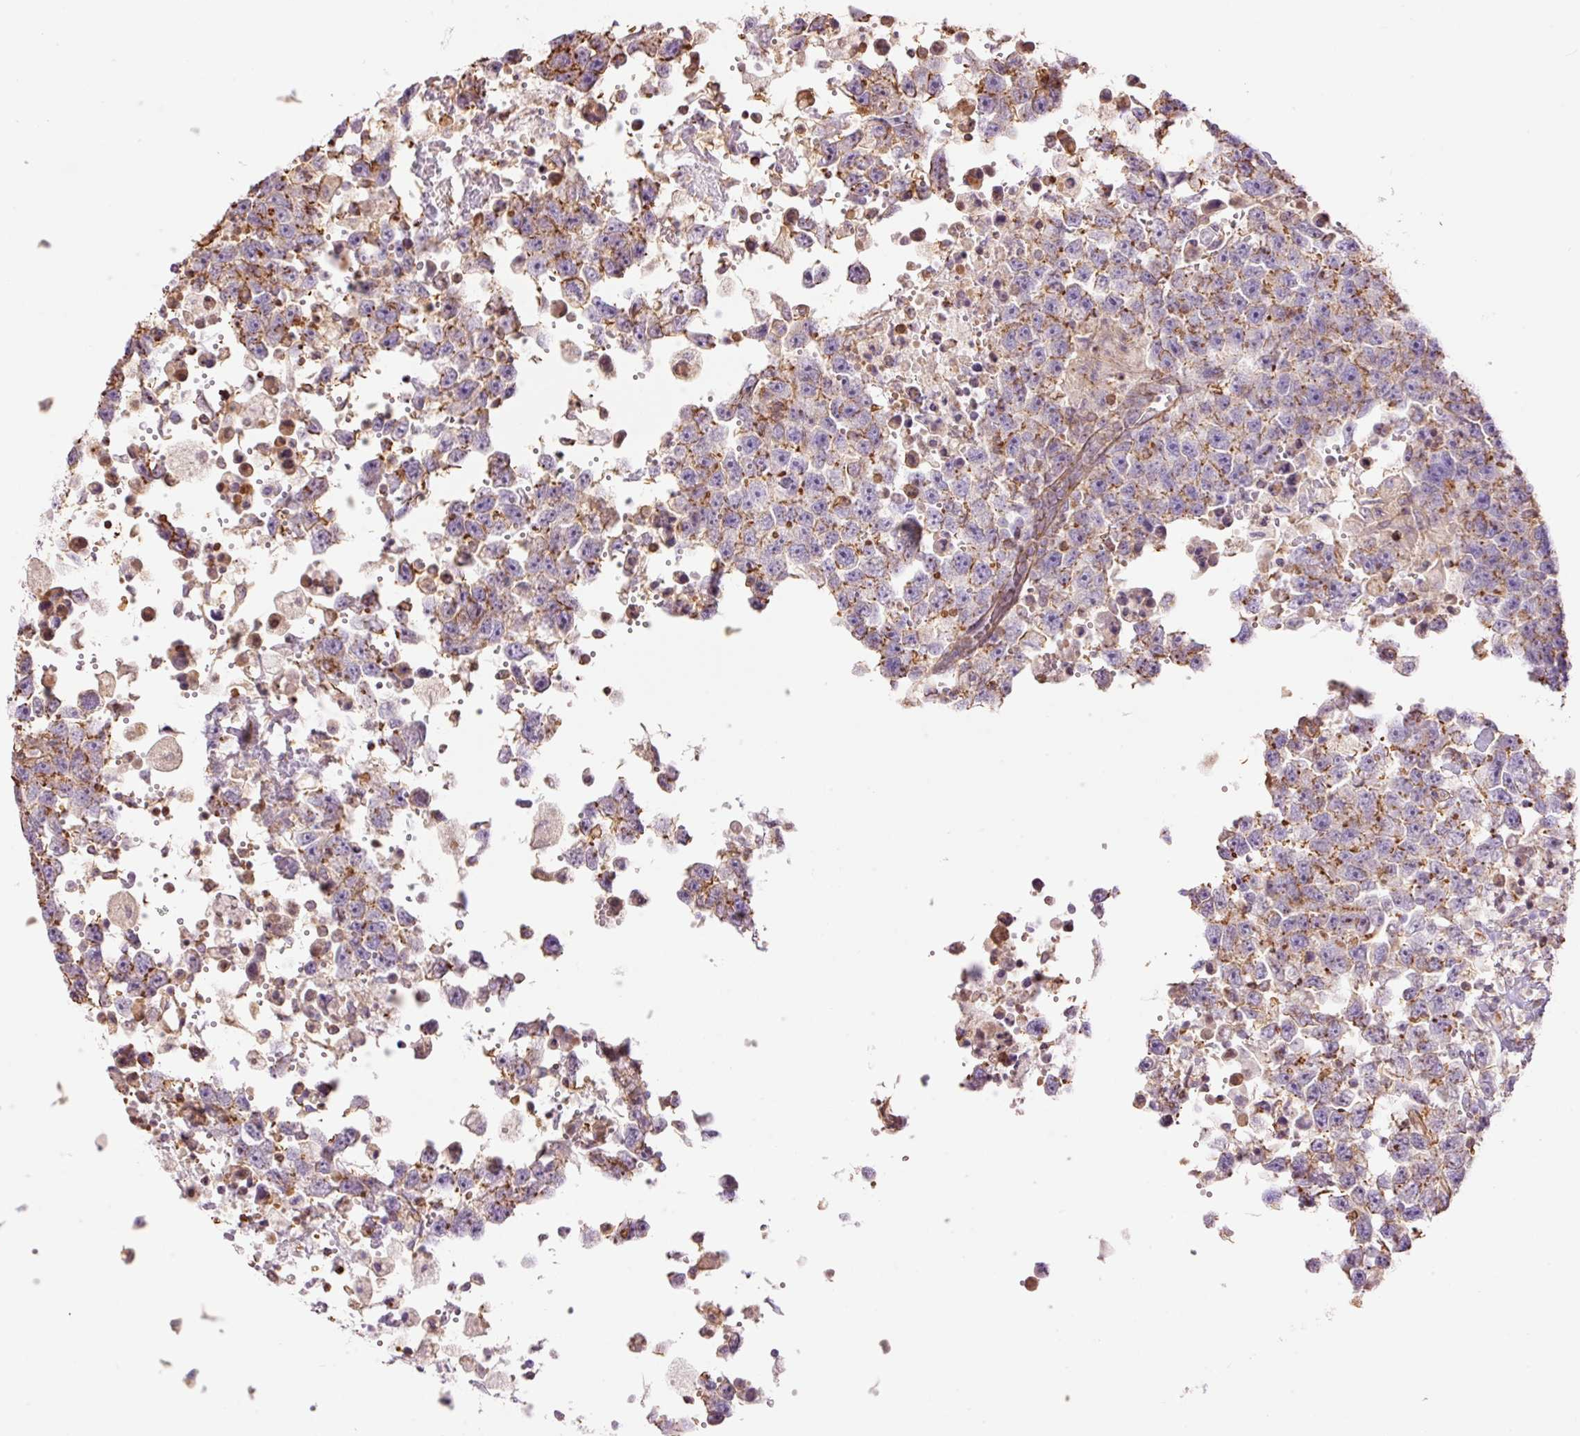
{"staining": {"intensity": "moderate", "quantity": "25%-75%", "location": "cytoplasmic/membranous"}, "tissue": "testis cancer", "cell_type": "Tumor cells", "image_type": "cancer", "snomed": [{"axis": "morphology", "description": "Carcinoma, Embryonal, NOS"}, {"axis": "topography", "description": "Testis"}], "caption": "About 25%-75% of tumor cells in human testis cancer (embryonal carcinoma) demonstrate moderate cytoplasmic/membranous protein staining as visualized by brown immunohistochemical staining.", "gene": "PPP1R1B", "patient": {"sex": "male", "age": 83}}